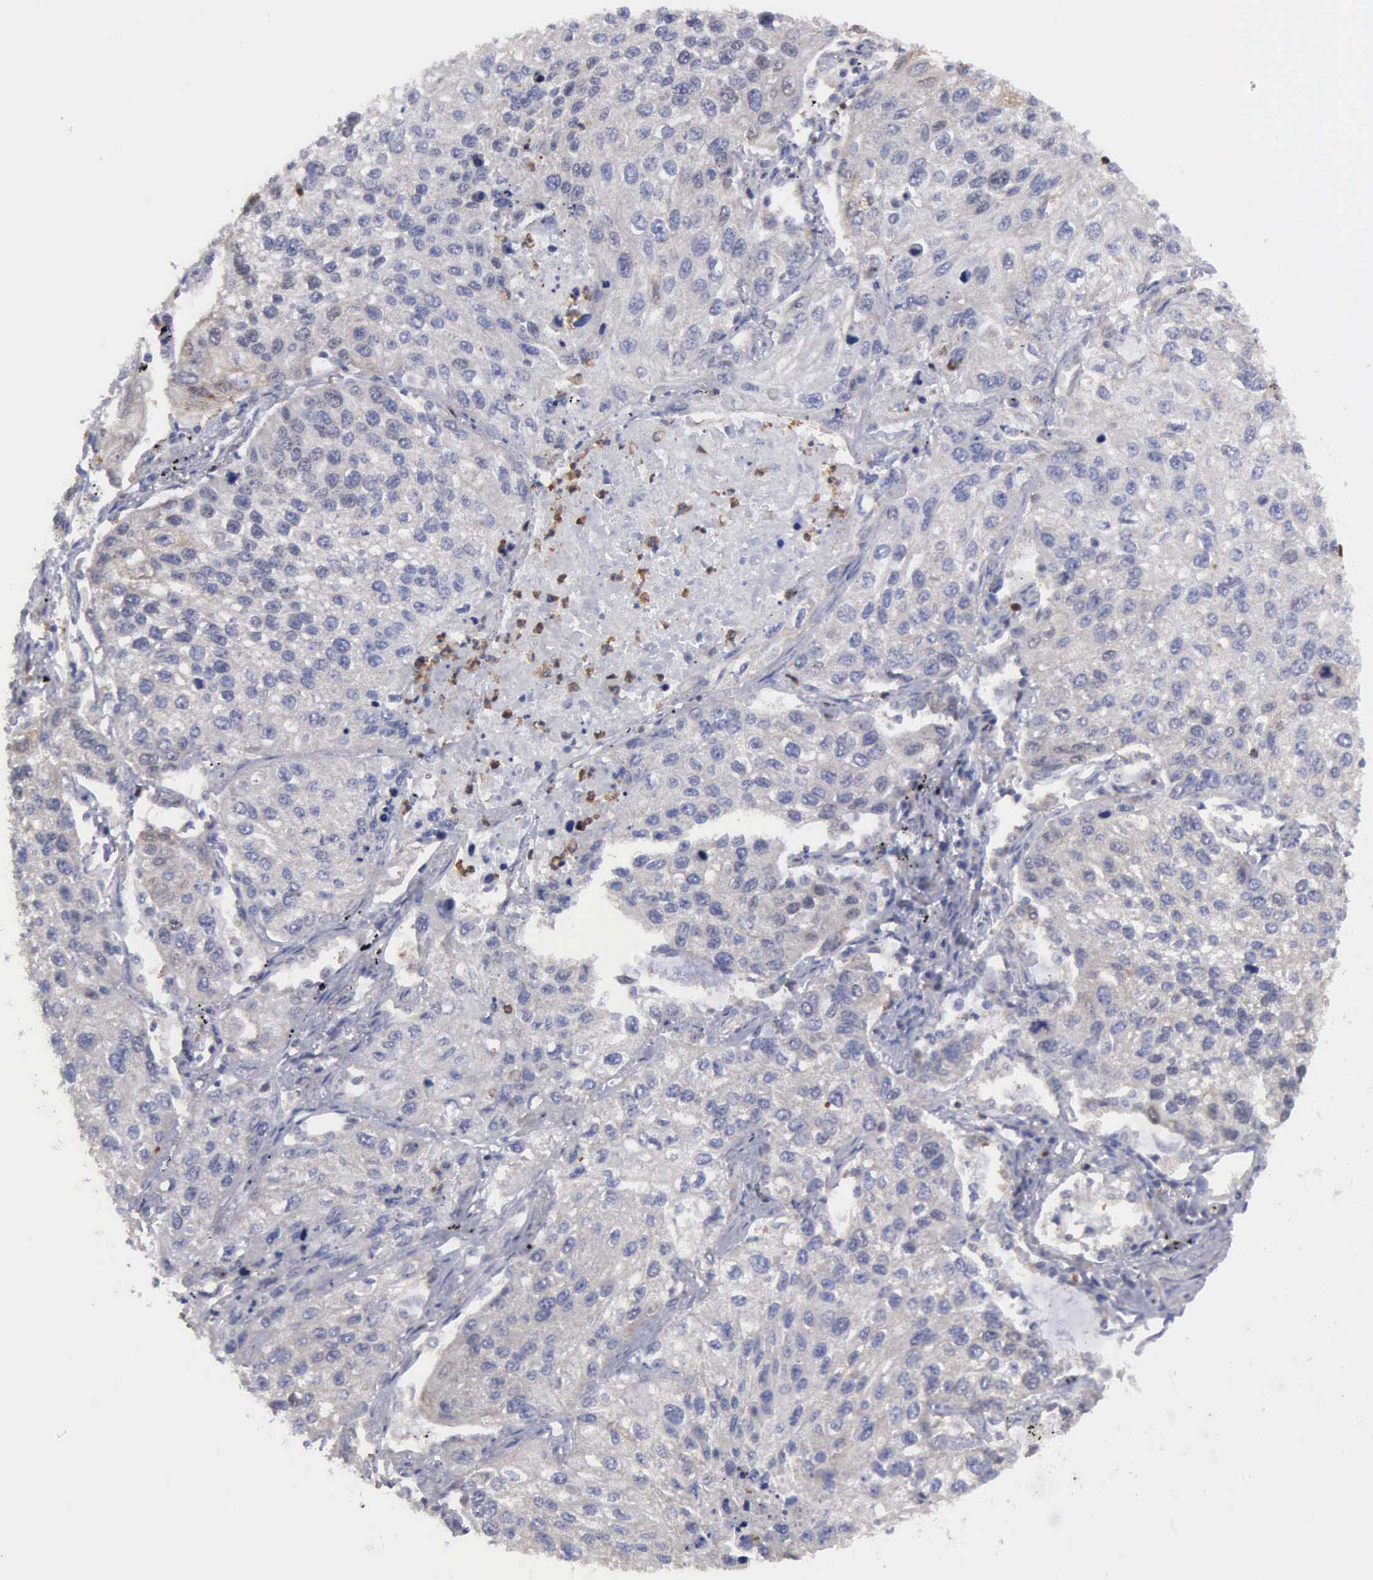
{"staining": {"intensity": "negative", "quantity": "none", "location": "none"}, "tissue": "lung cancer", "cell_type": "Tumor cells", "image_type": "cancer", "snomed": [{"axis": "morphology", "description": "Squamous cell carcinoma, NOS"}, {"axis": "topography", "description": "Lung"}], "caption": "This is an IHC histopathology image of squamous cell carcinoma (lung). There is no staining in tumor cells.", "gene": "G6PD", "patient": {"sex": "male", "age": 75}}